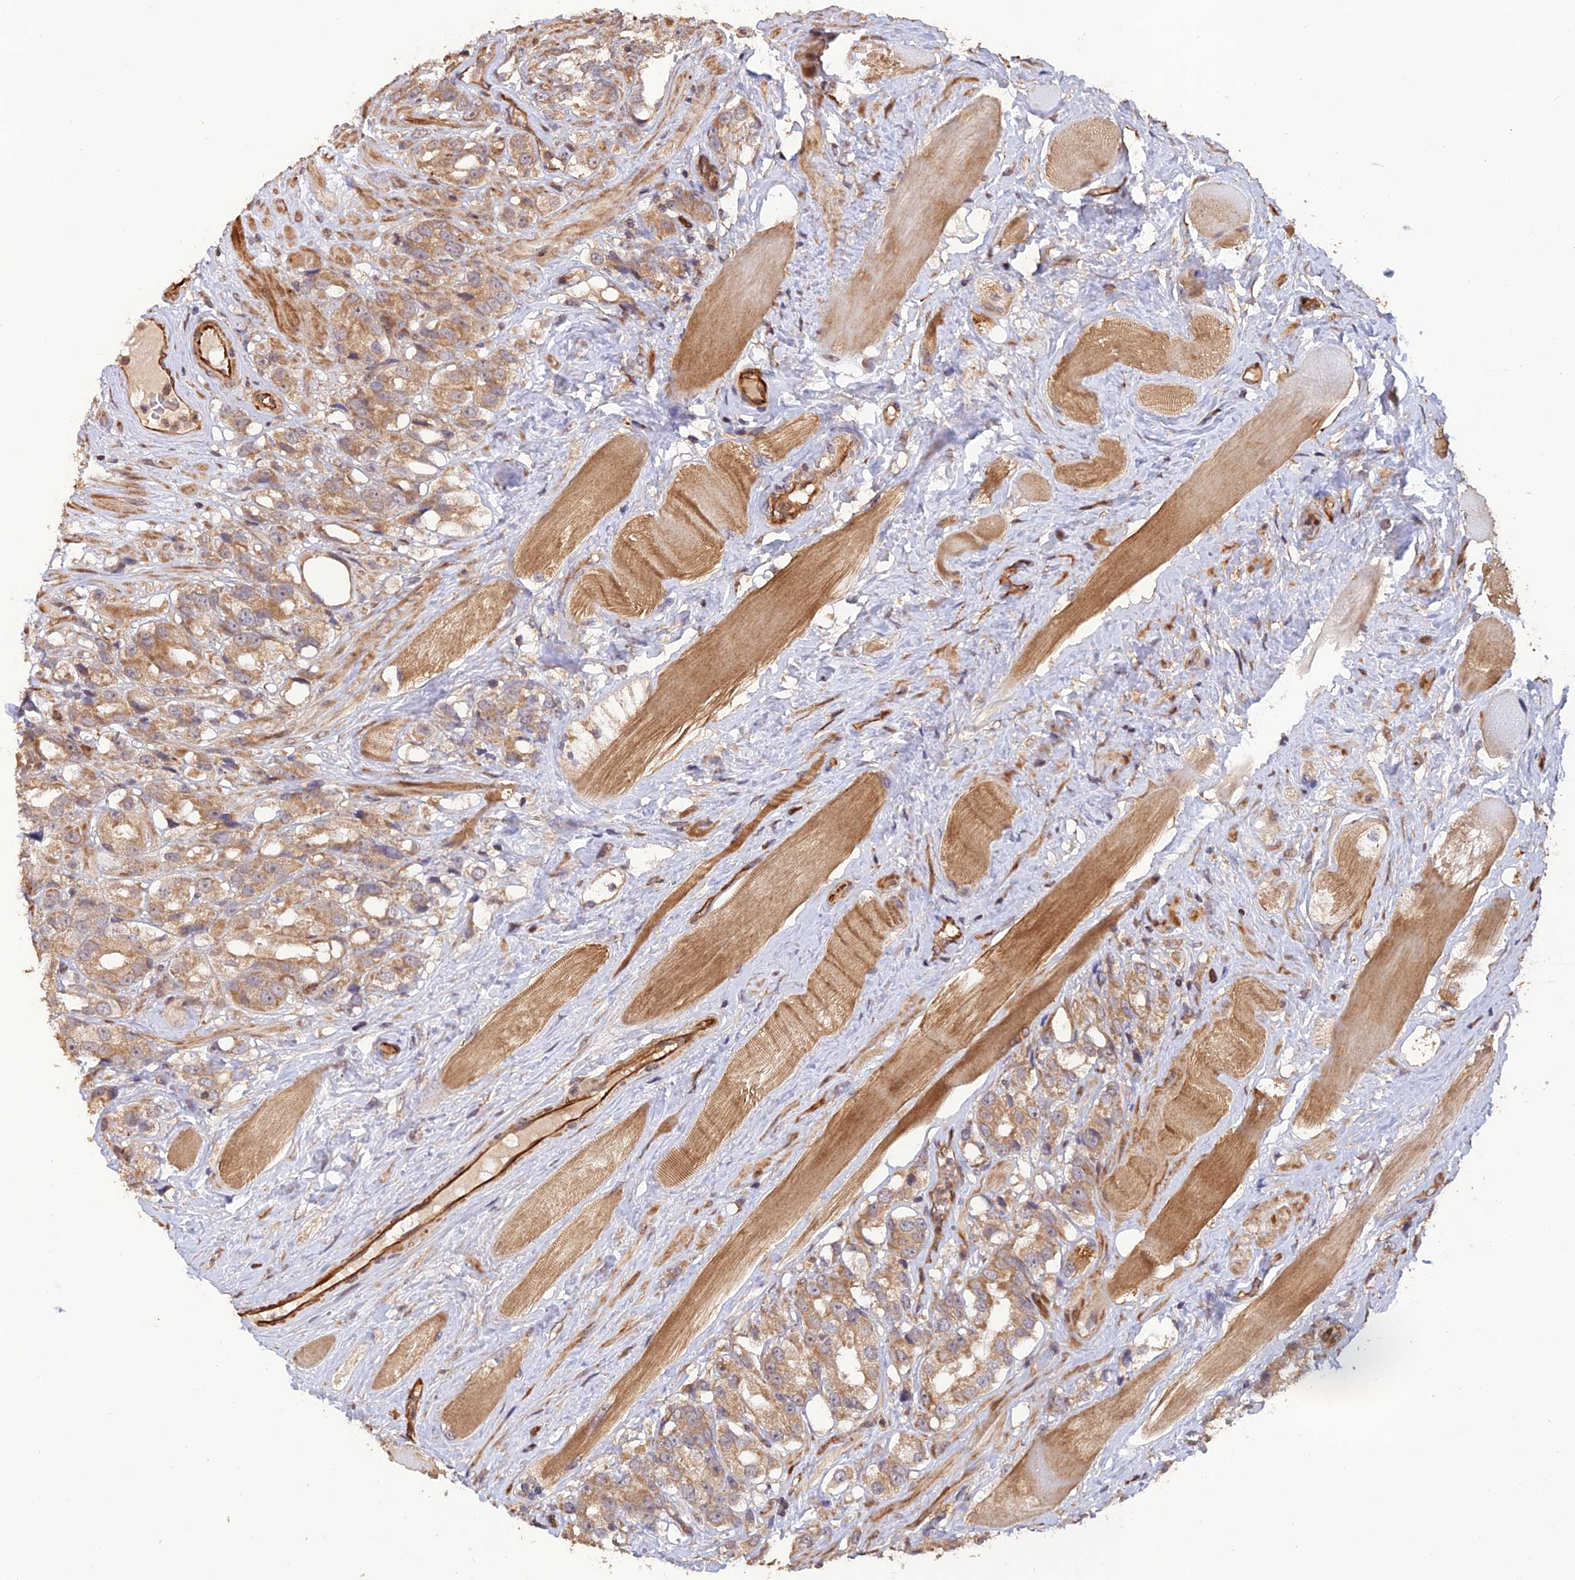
{"staining": {"intensity": "moderate", "quantity": ">75%", "location": "cytoplasmic/membranous"}, "tissue": "prostate cancer", "cell_type": "Tumor cells", "image_type": "cancer", "snomed": [{"axis": "morphology", "description": "Adenocarcinoma, NOS"}, {"axis": "topography", "description": "Prostate"}], "caption": "Prostate adenocarcinoma stained with a protein marker displays moderate staining in tumor cells.", "gene": "CREBL2", "patient": {"sex": "male", "age": 79}}